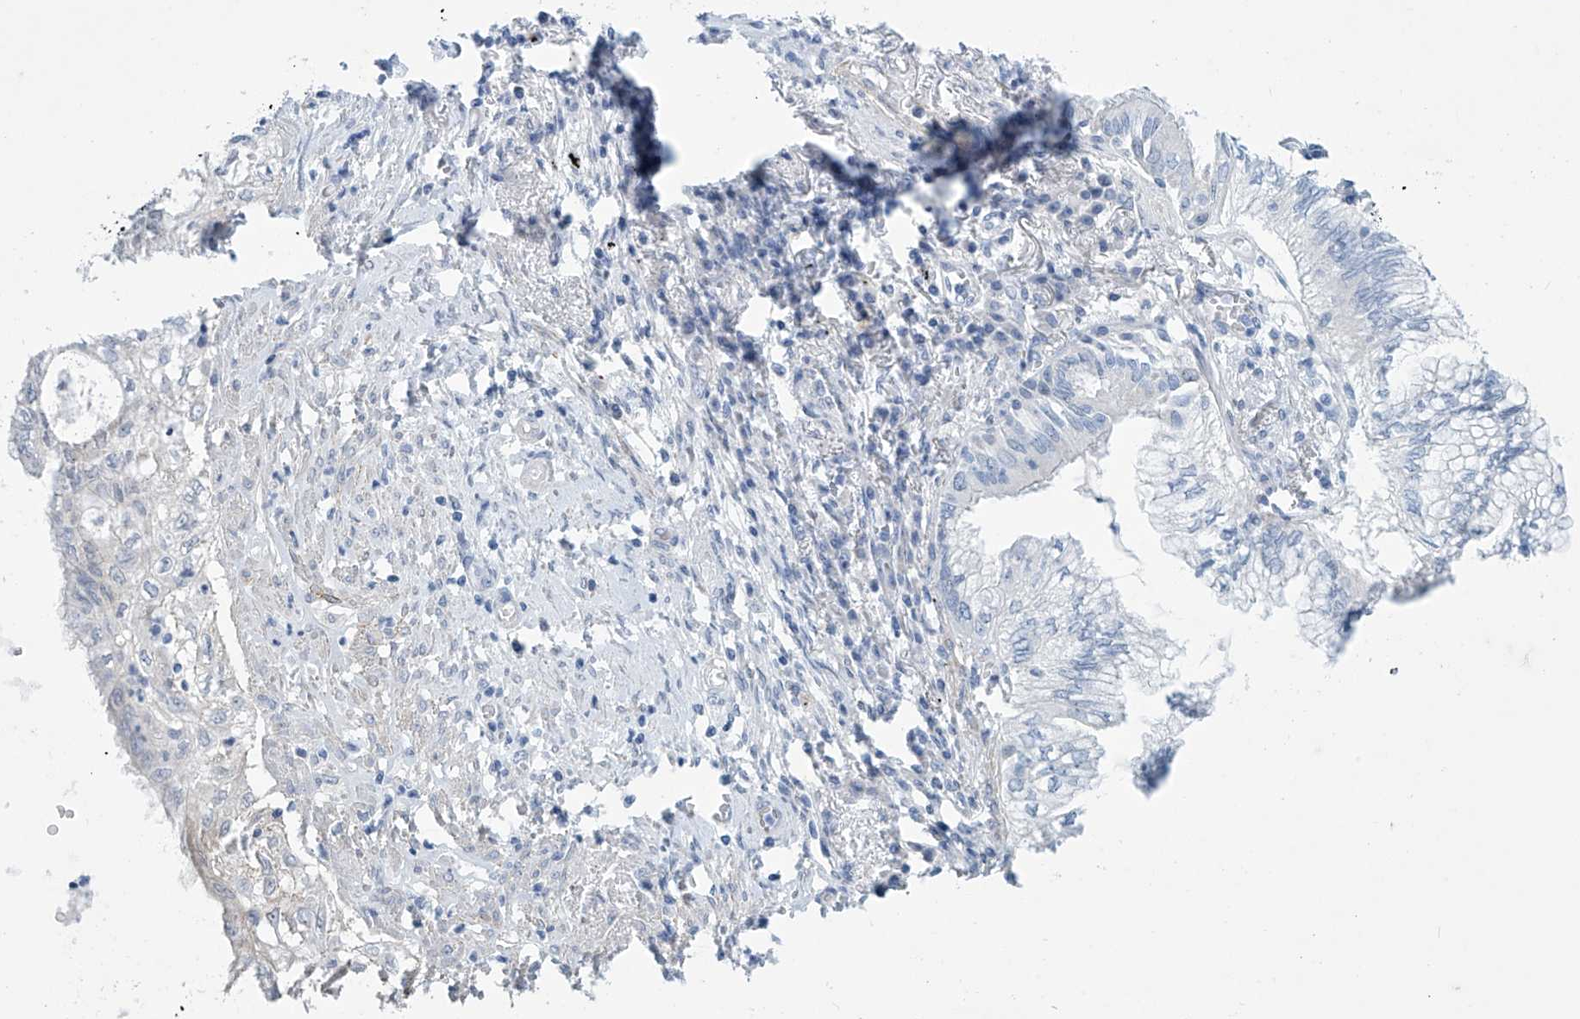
{"staining": {"intensity": "negative", "quantity": "none", "location": "none"}, "tissue": "lung cancer", "cell_type": "Tumor cells", "image_type": "cancer", "snomed": [{"axis": "morphology", "description": "Adenocarcinoma, NOS"}, {"axis": "topography", "description": "Lung"}], "caption": "This is an immunohistochemistry micrograph of lung cancer (adenocarcinoma). There is no staining in tumor cells.", "gene": "SLC35A5", "patient": {"sex": "female", "age": 70}}